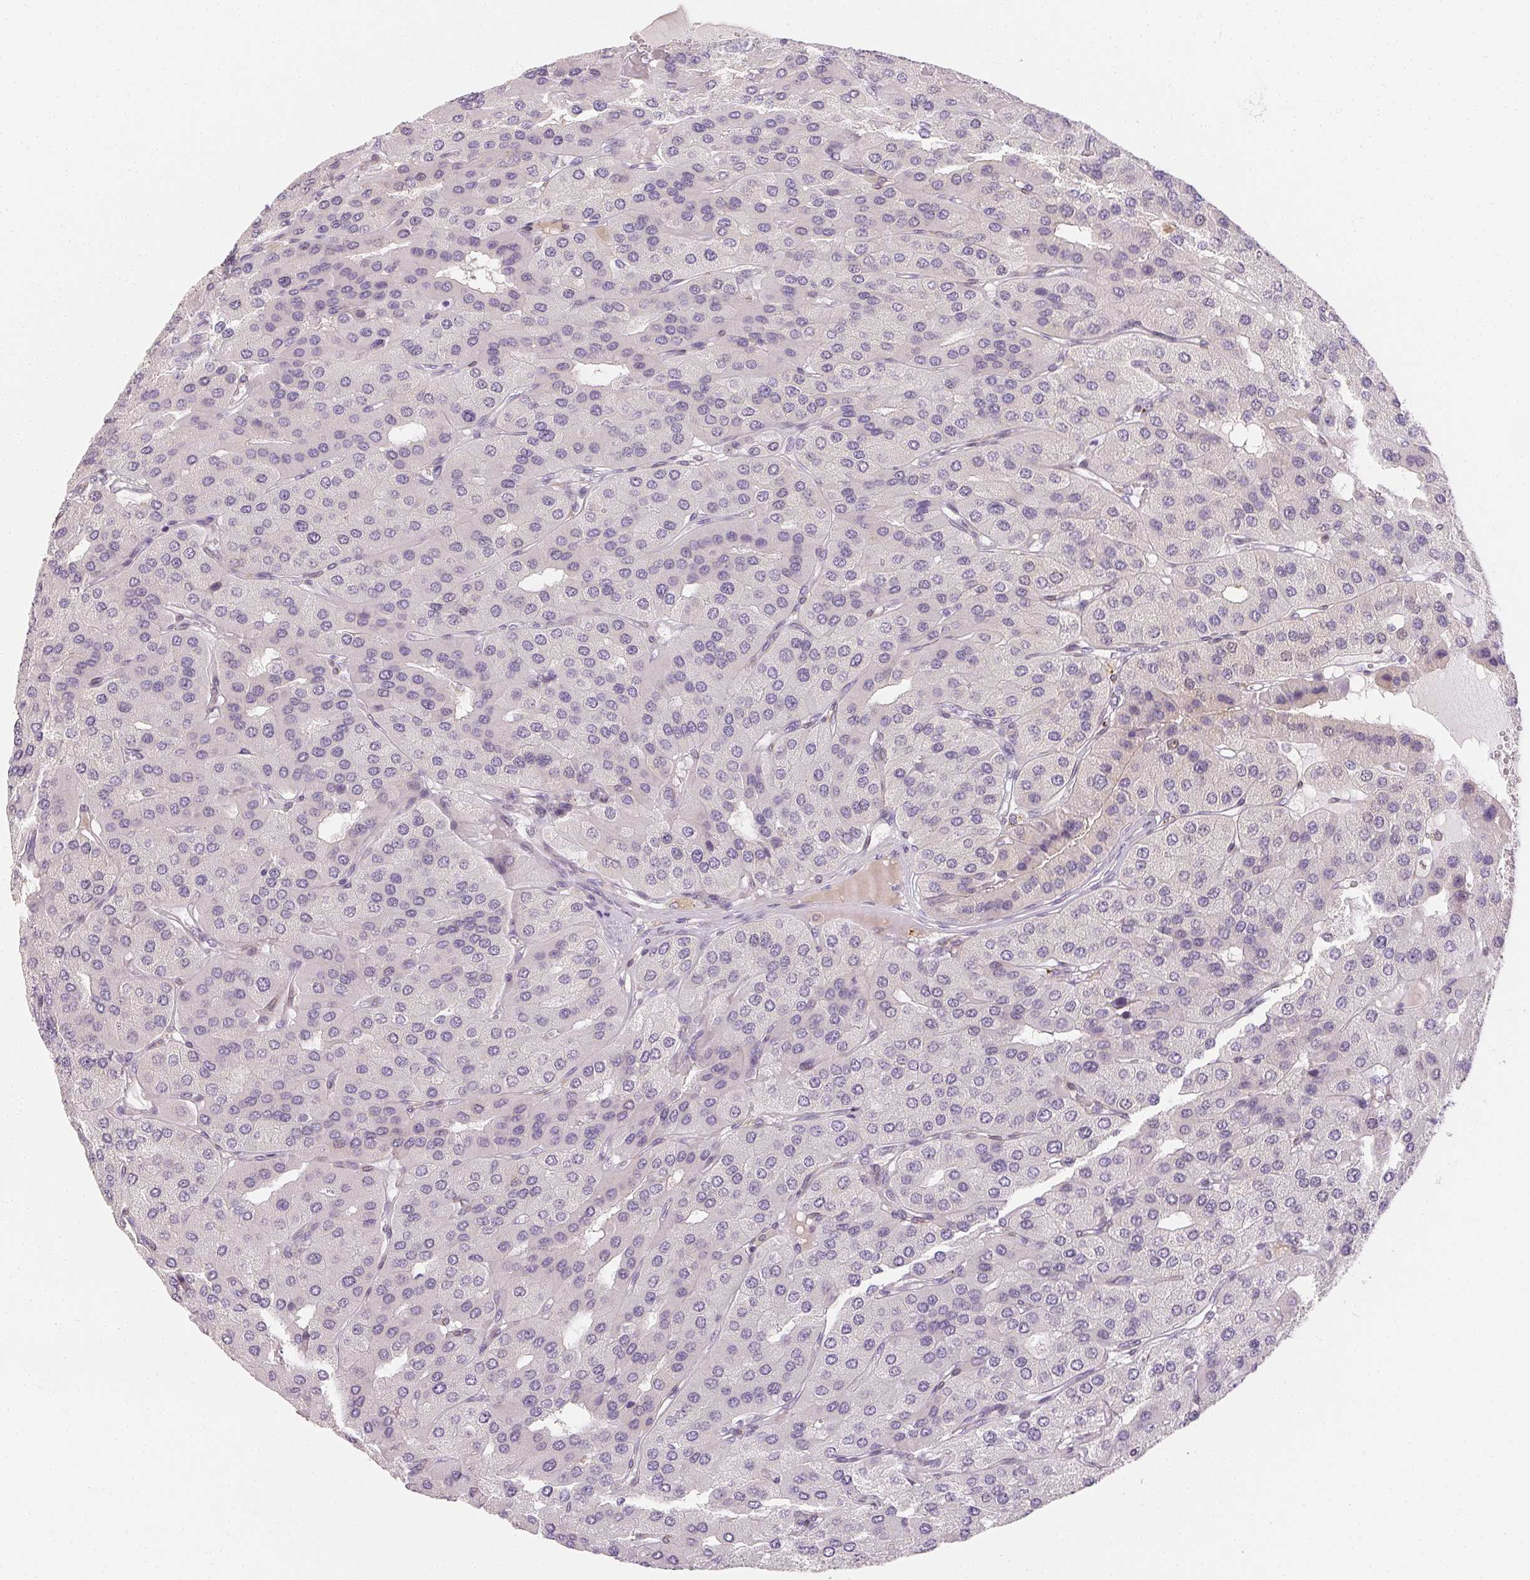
{"staining": {"intensity": "negative", "quantity": "none", "location": "none"}, "tissue": "parathyroid gland", "cell_type": "Glandular cells", "image_type": "normal", "snomed": [{"axis": "morphology", "description": "Normal tissue, NOS"}, {"axis": "morphology", "description": "Adenoma, NOS"}, {"axis": "topography", "description": "Parathyroid gland"}], "caption": "Immunohistochemistry micrograph of unremarkable parathyroid gland stained for a protein (brown), which exhibits no expression in glandular cells. (DAB IHC, high magnification).", "gene": "RPGRIP1", "patient": {"sex": "female", "age": 86}}